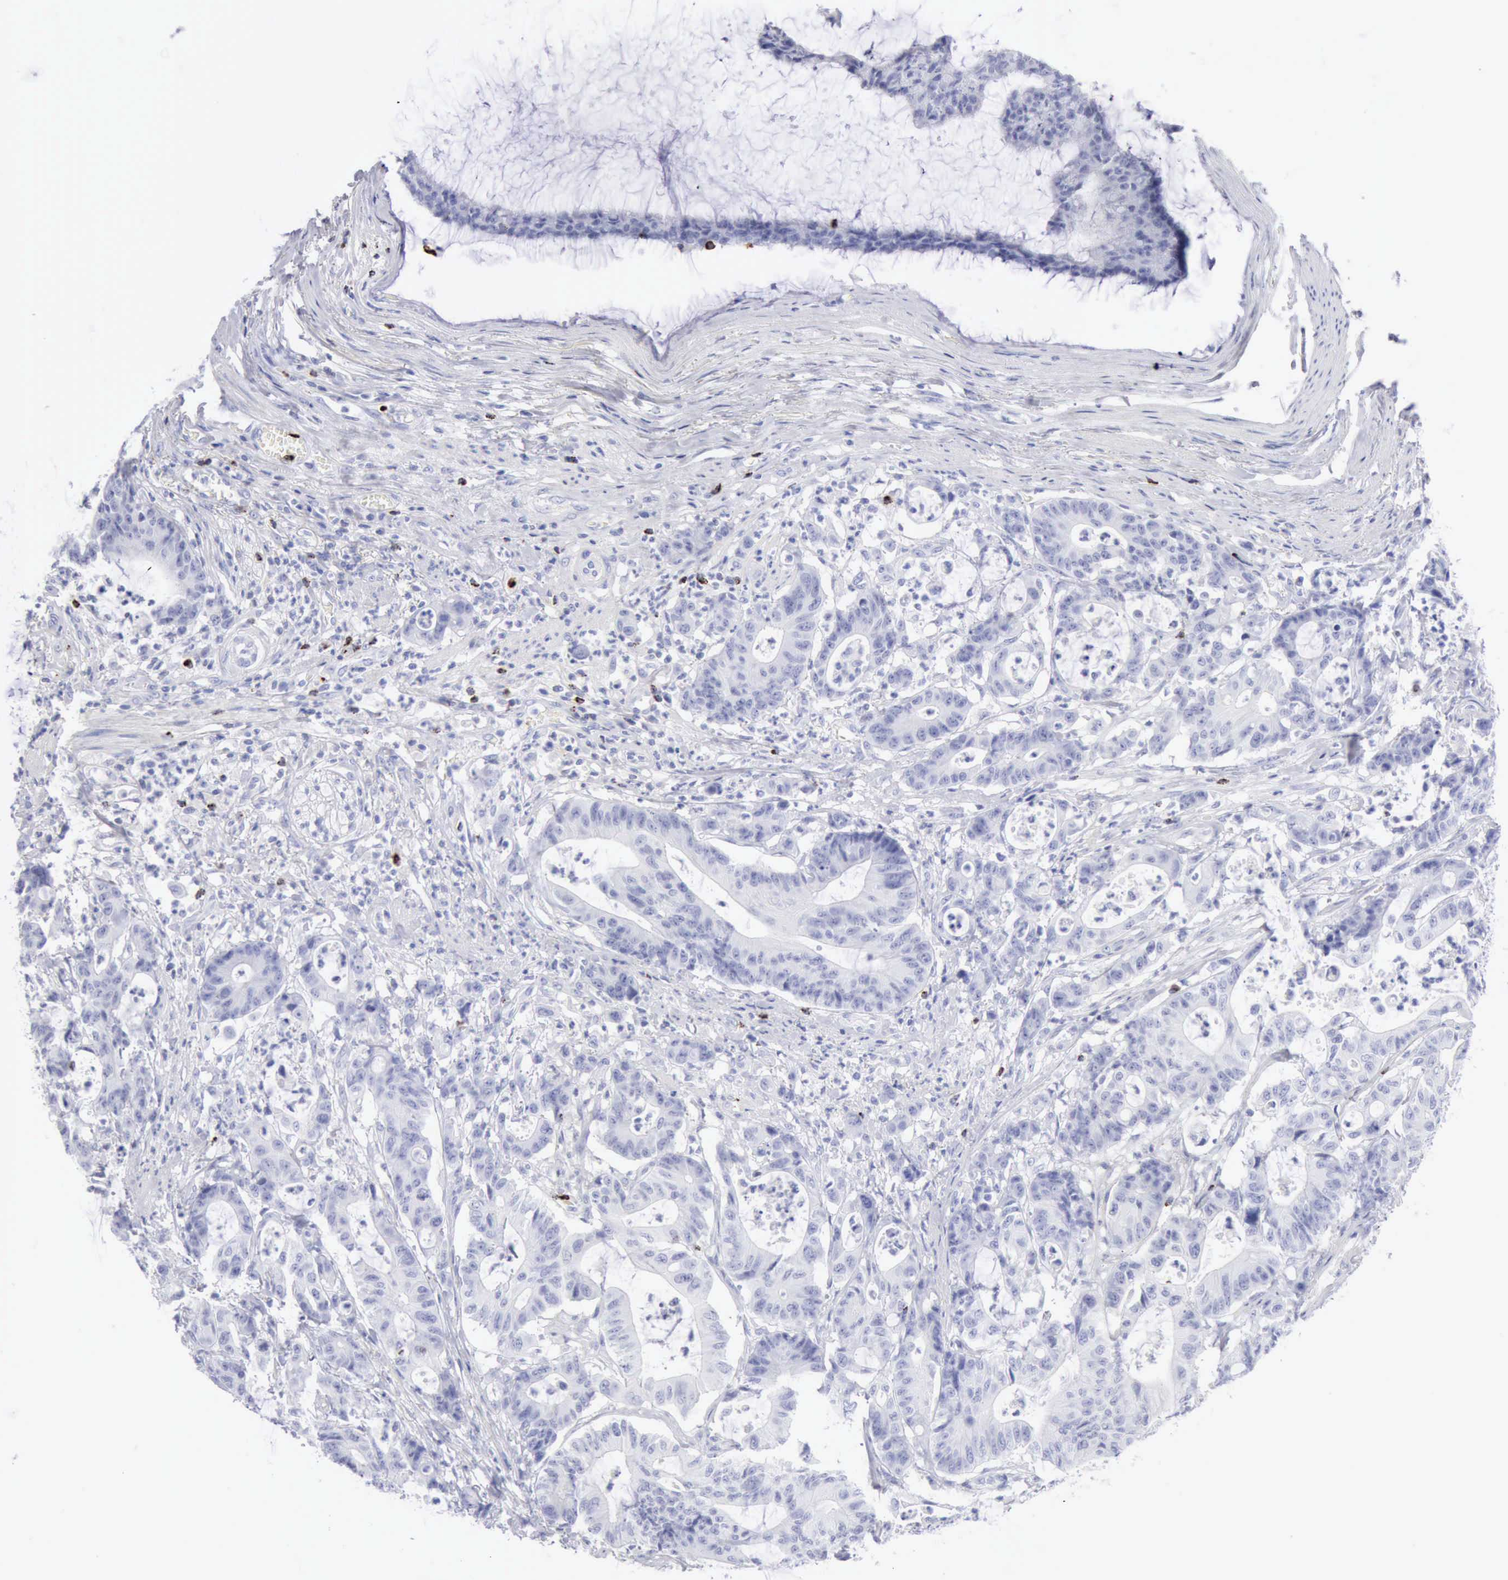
{"staining": {"intensity": "negative", "quantity": "none", "location": "none"}, "tissue": "colorectal cancer", "cell_type": "Tumor cells", "image_type": "cancer", "snomed": [{"axis": "morphology", "description": "Adenocarcinoma, NOS"}, {"axis": "topography", "description": "Colon"}], "caption": "The photomicrograph shows no significant expression in tumor cells of colorectal adenocarcinoma.", "gene": "GZMB", "patient": {"sex": "female", "age": 84}}